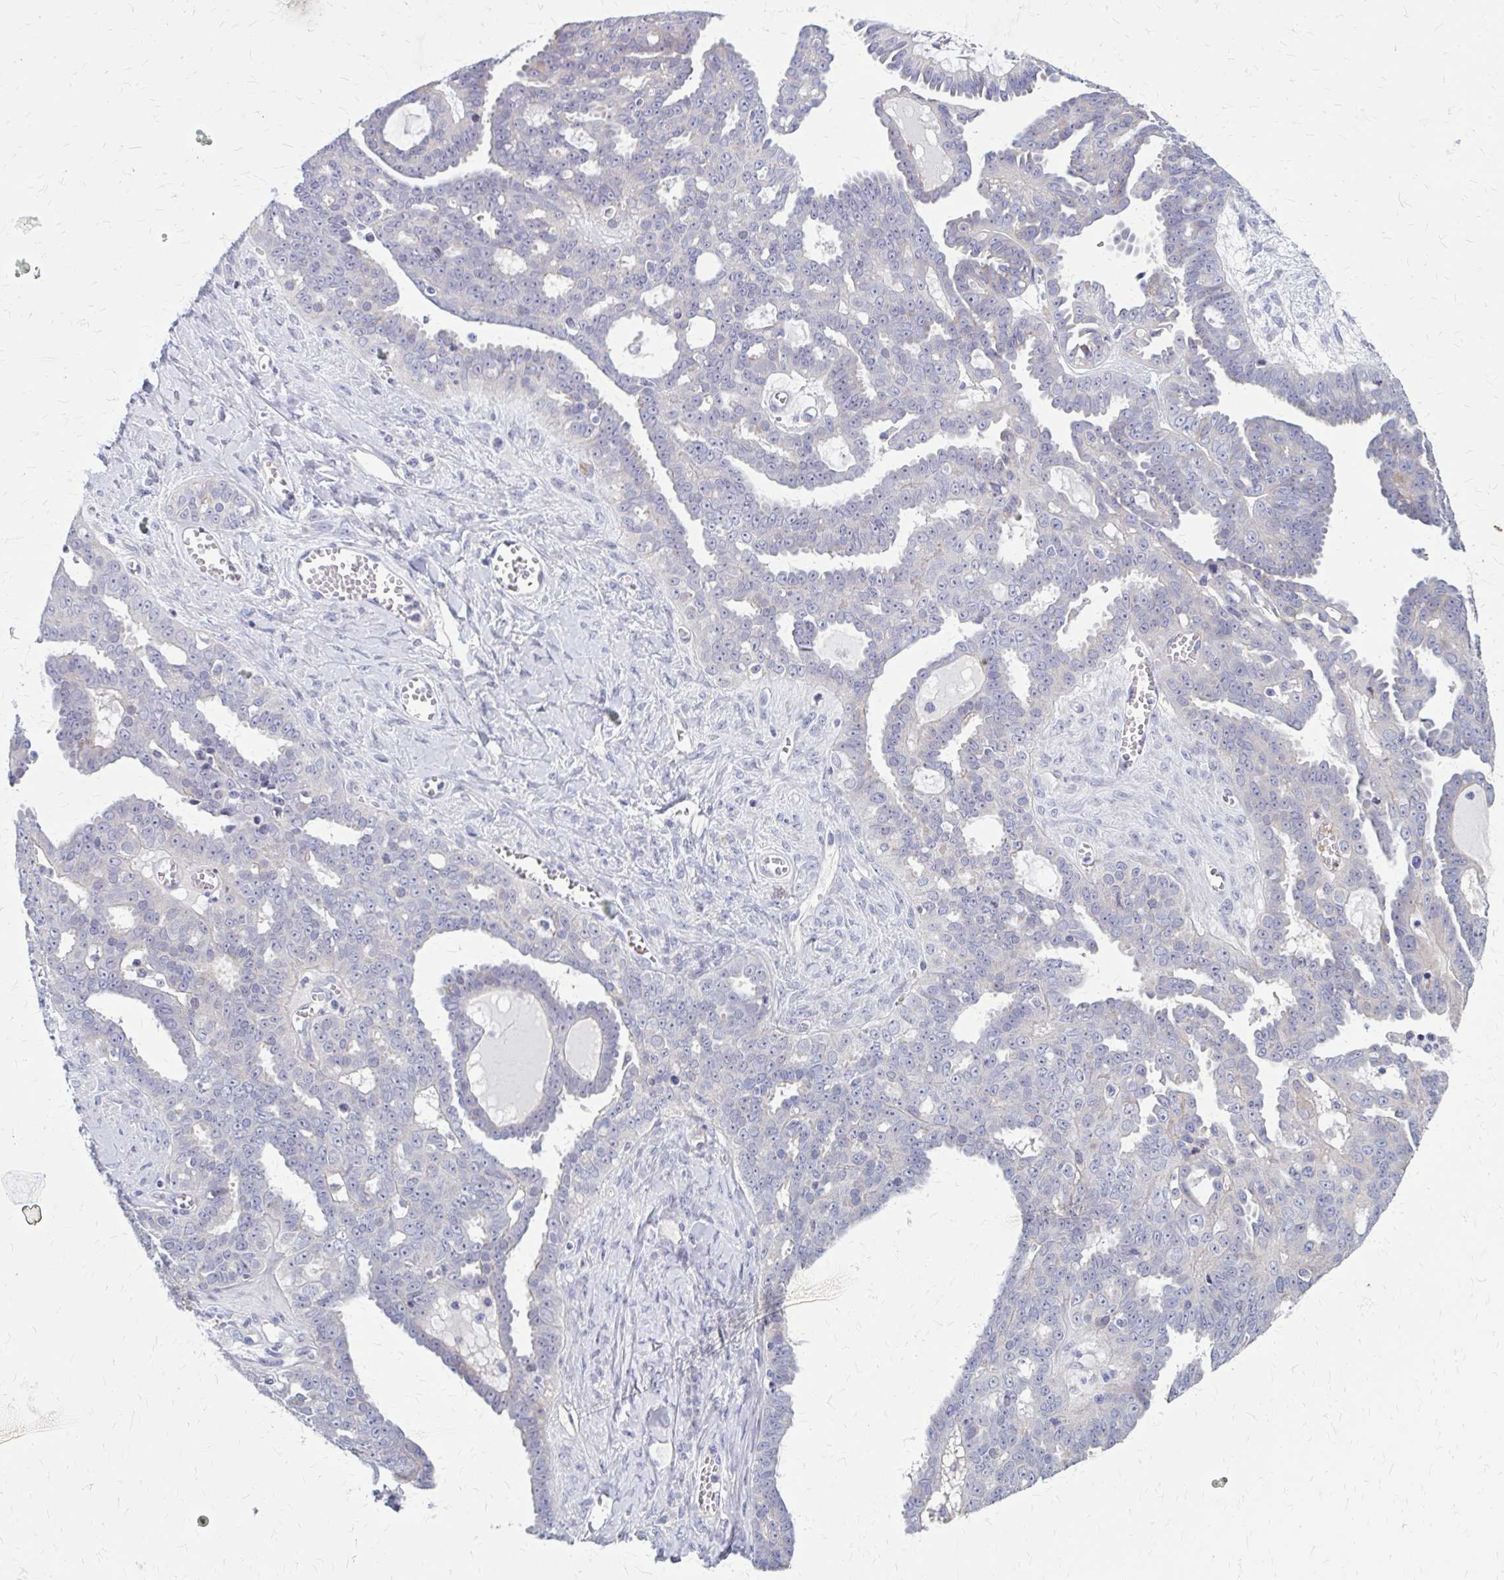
{"staining": {"intensity": "negative", "quantity": "none", "location": "none"}, "tissue": "ovarian cancer", "cell_type": "Tumor cells", "image_type": "cancer", "snomed": [{"axis": "morphology", "description": "Cystadenocarcinoma, serous, NOS"}, {"axis": "topography", "description": "Ovary"}], "caption": "Tumor cells are negative for brown protein staining in ovarian serous cystadenocarcinoma.", "gene": "GLYATL2", "patient": {"sex": "female", "age": 71}}